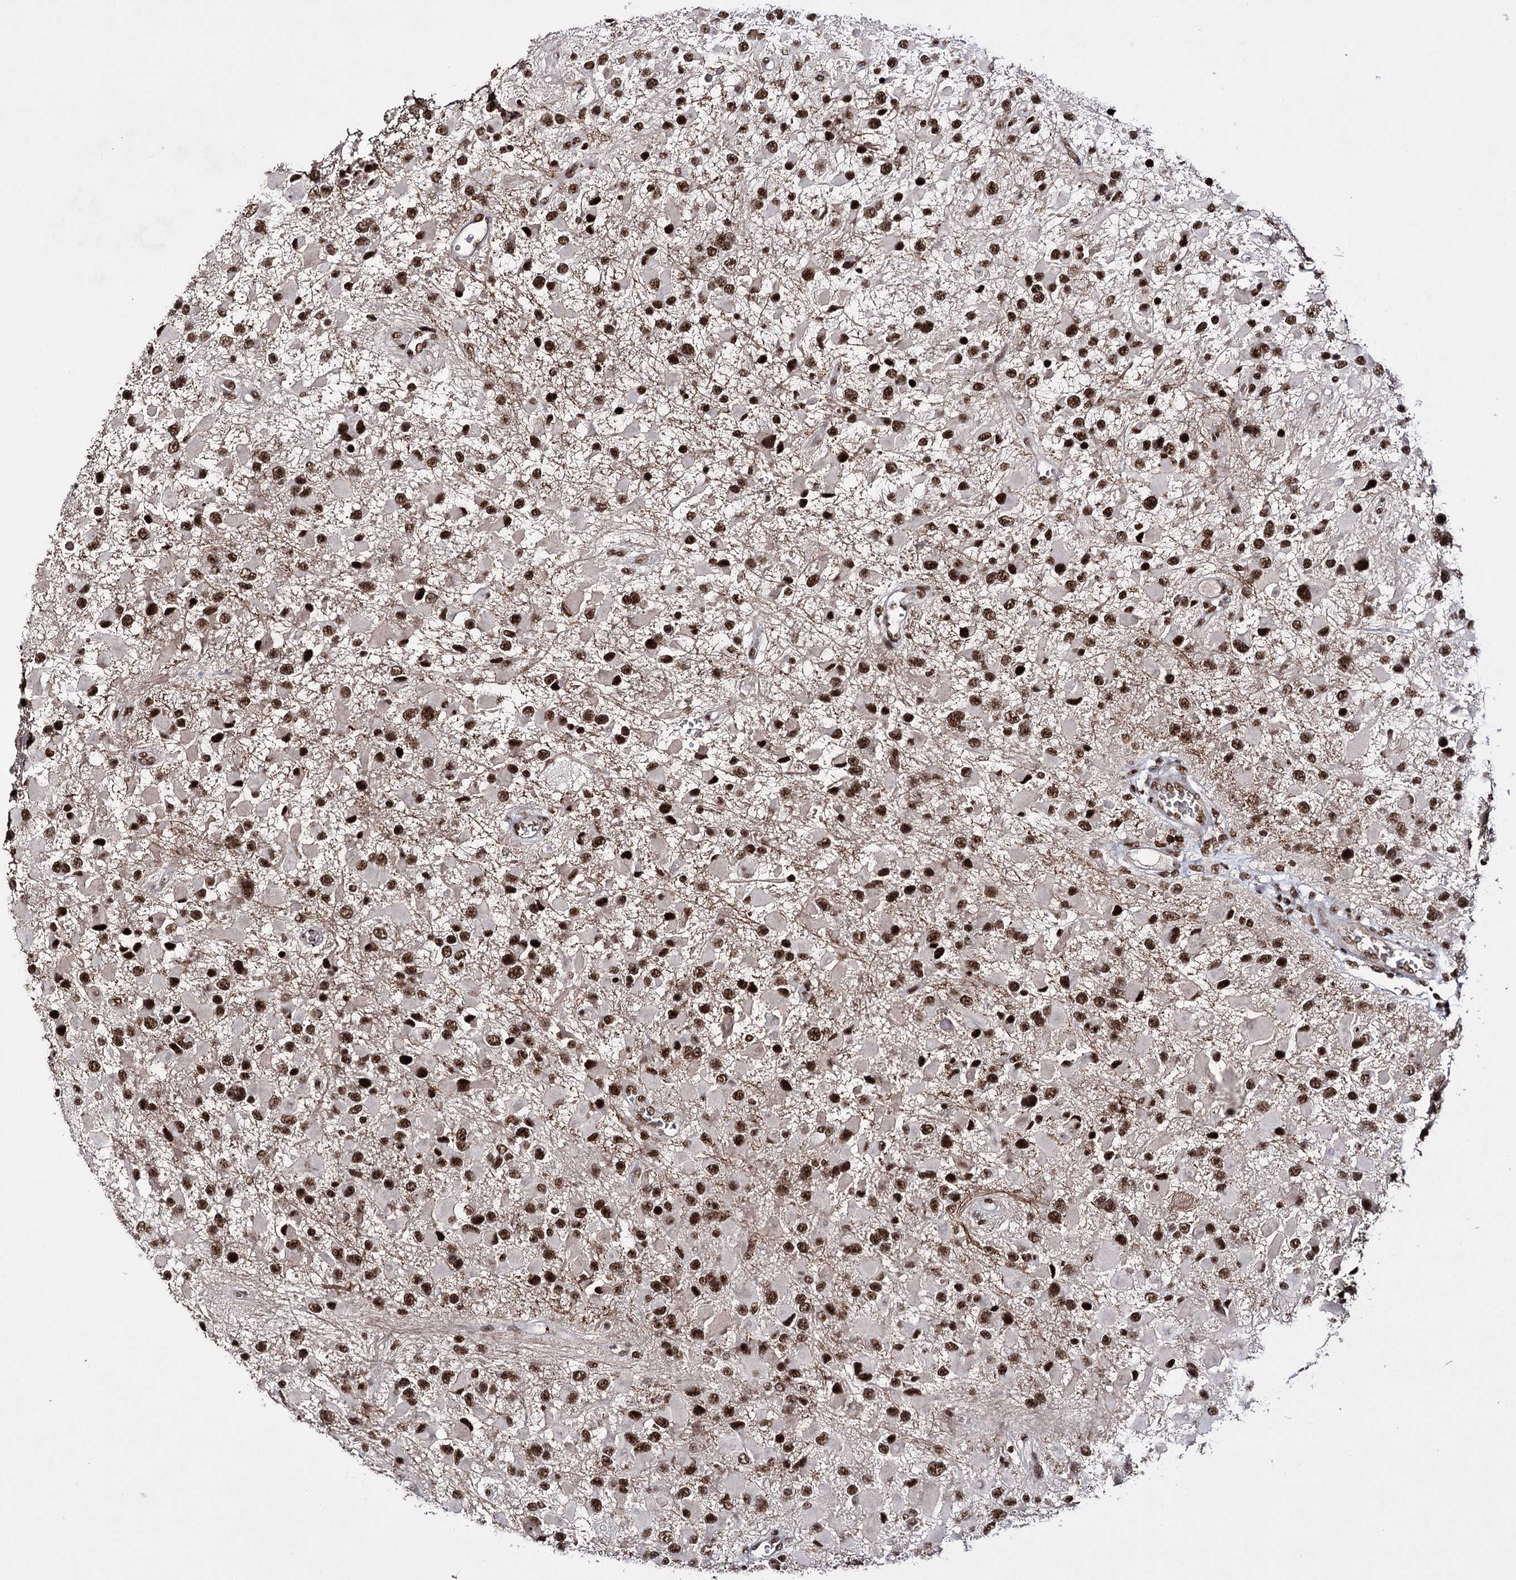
{"staining": {"intensity": "strong", "quantity": ">75%", "location": "nuclear"}, "tissue": "glioma", "cell_type": "Tumor cells", "image_type": "cancer", "snomed": [{"axis": "morphology", "description": "Glioma, malignant, High grade"}, {"axis": "topography", "description": "Brain"}], "caption": "Glioma was stained to show a protein in brown. There is high levels of strong nuclear expression in approximately >75% of tumor cells. (DAB IHC with brightfield microscopy, high magnification).", "gene": "PRPF40A", "patient": {"sex": "male", "age": 53}}